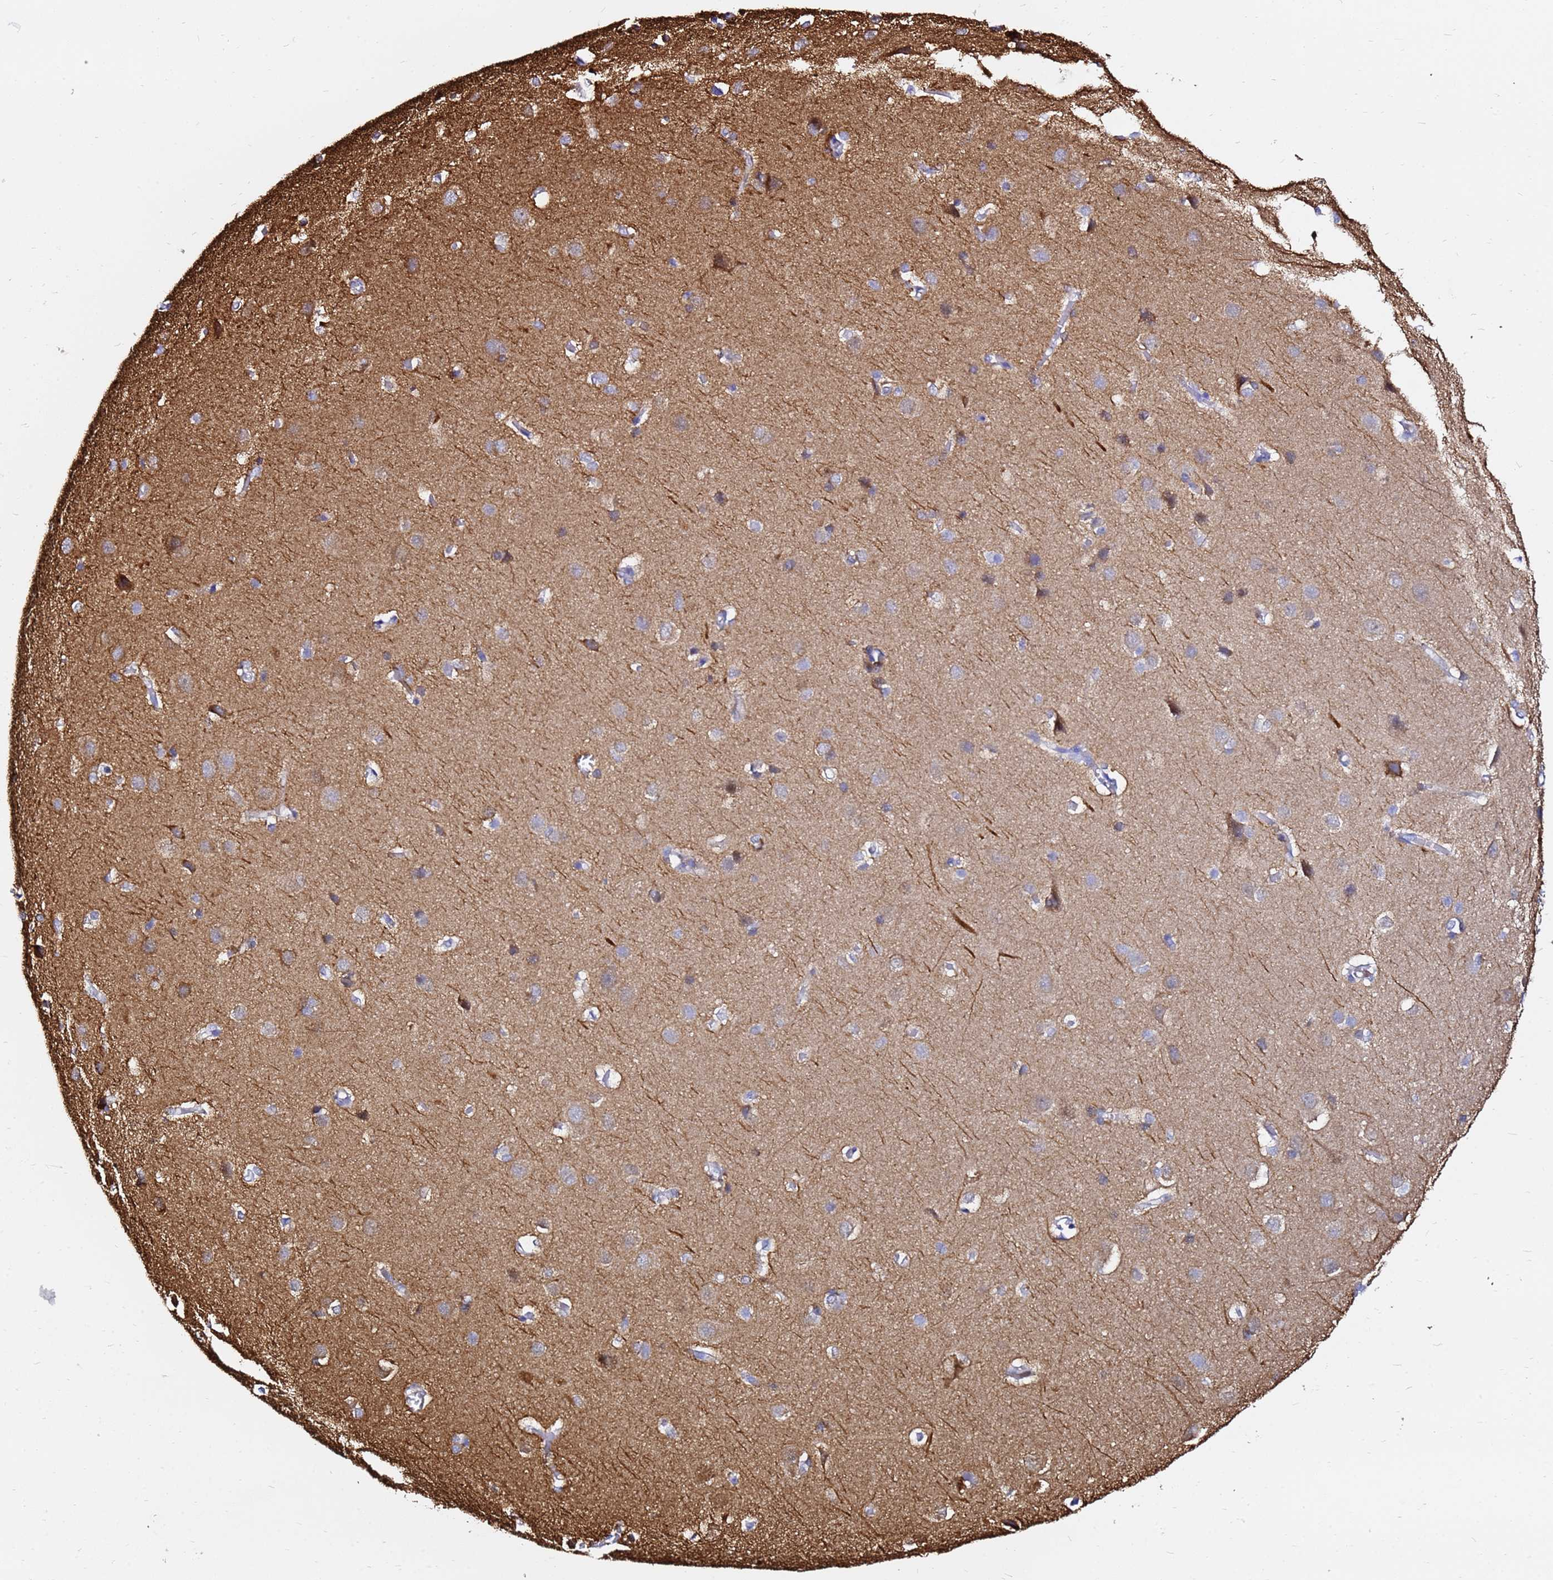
{"staining": {"intensity": "negative", "quantity": "none", "location": "none"}, "tissue": "cerebral cortex", "cell_type": "Endothelial cells", "image_type": "normal", "snomed": [{"axis": "morphology", "description": "Normal tissue, NOS"}, {"axis": "topography", "description": "Cerebral cortex"}], "caption": "Immunohistochemical staining of unremarkable human cerebral cortex shows no significant staining in endothelial cells. (DAB (3,3'-diaminobenzidine) immunohistochemistry with hematoxylin counter stain).", "gene": "TUBA8", "patient": {"sex": "male", "age": 37}}